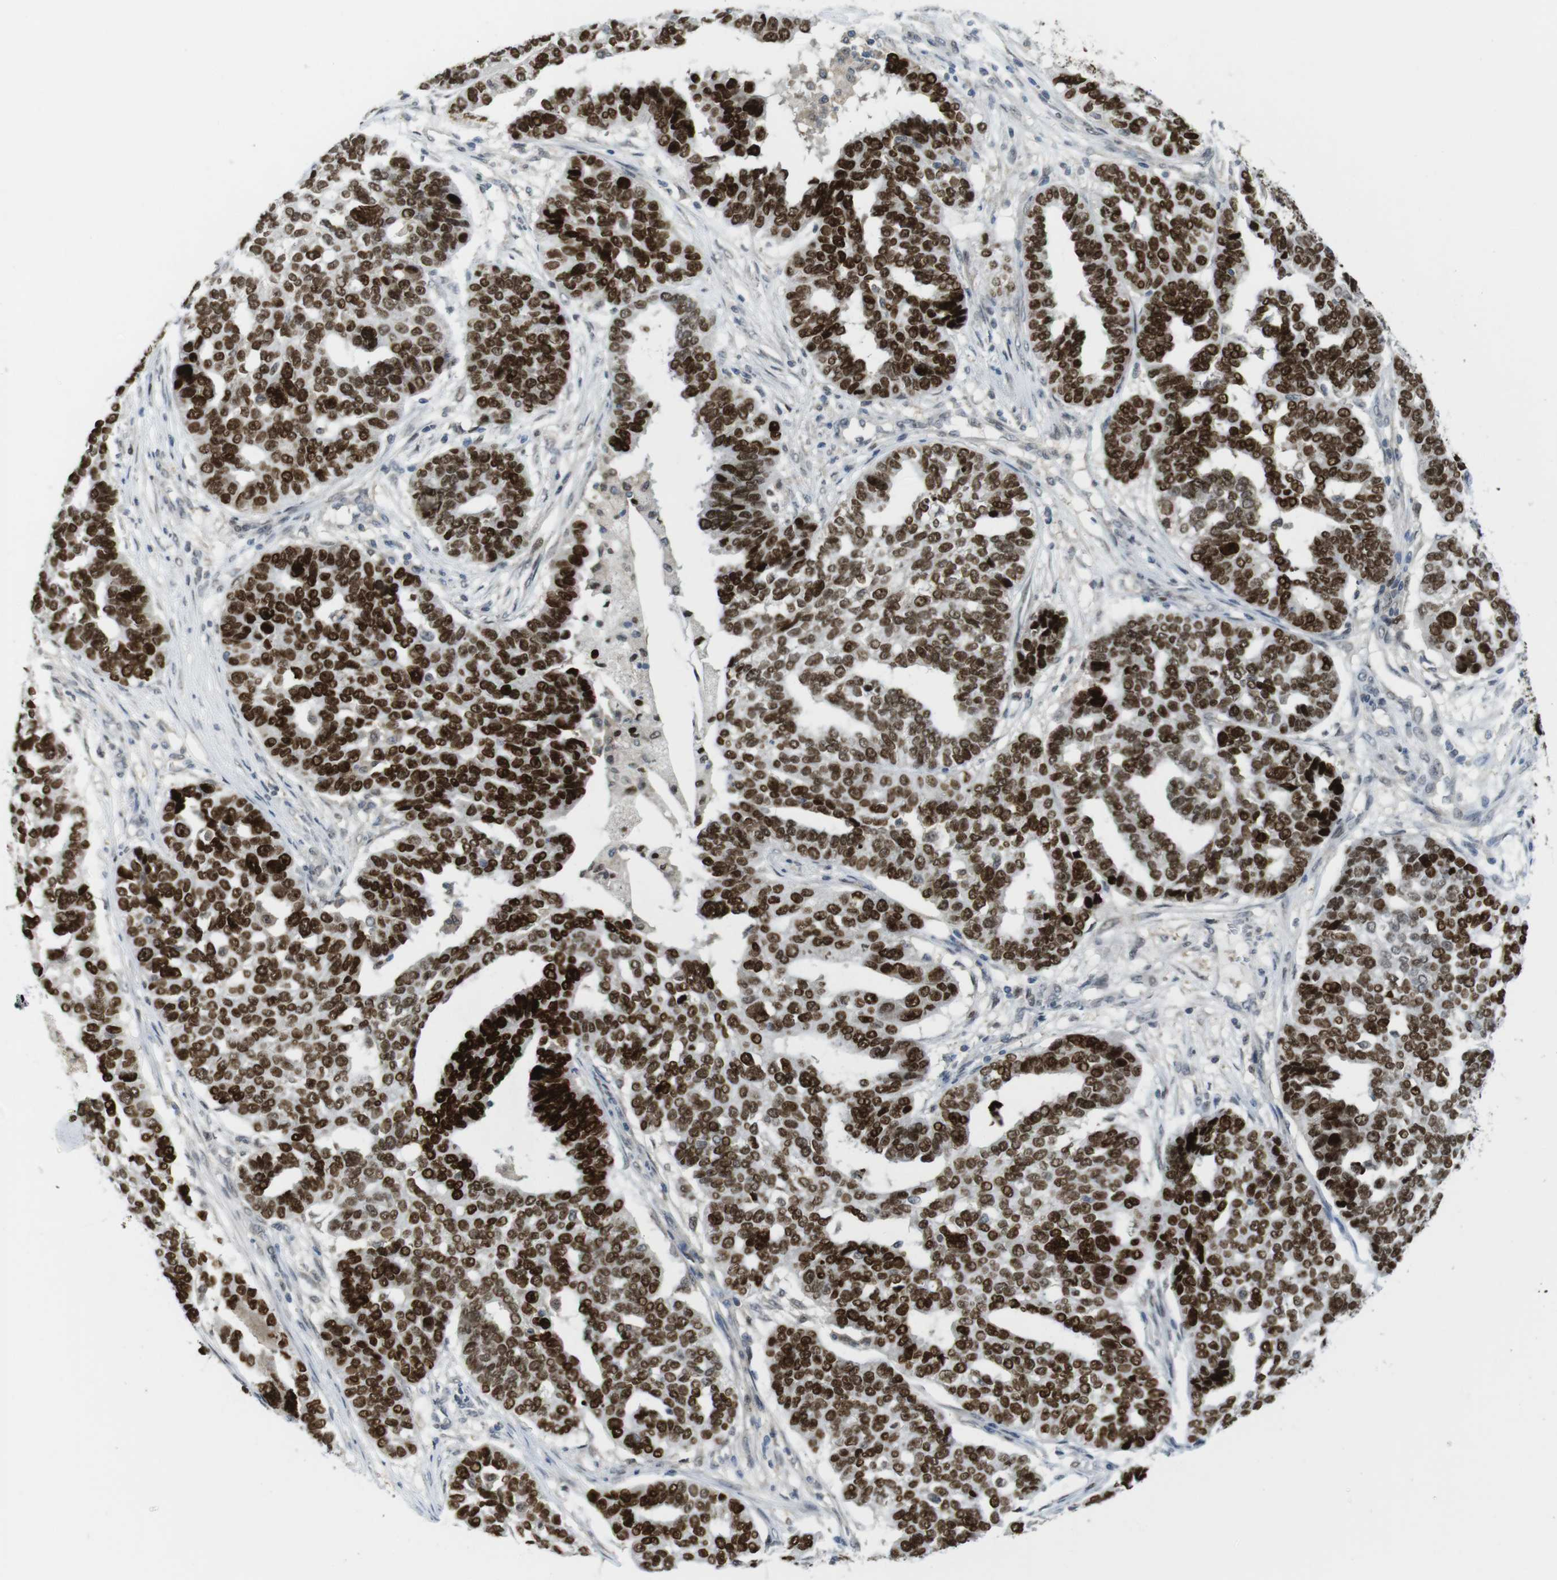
{"staining": {"intensity": "strong", "quantity": ">75%", "location": "nuclear"}, "tissue": "ovarian cancer", "cell_type": "Tumor cells", "image_type": "cancer", "snomed": [{"axis": "morphology", "description": "Cystadenocarcinoma, serous, NOS"}, {"axis": "topography", "description": "Ovary"}], "caption": "Protein expression by immunohistochemistry shows strong nuclear expression in approximately >75% of tumor cells in ovarian cancer.", "gene": "RCC1", "patient": {"sex": "female", "age": 59}}